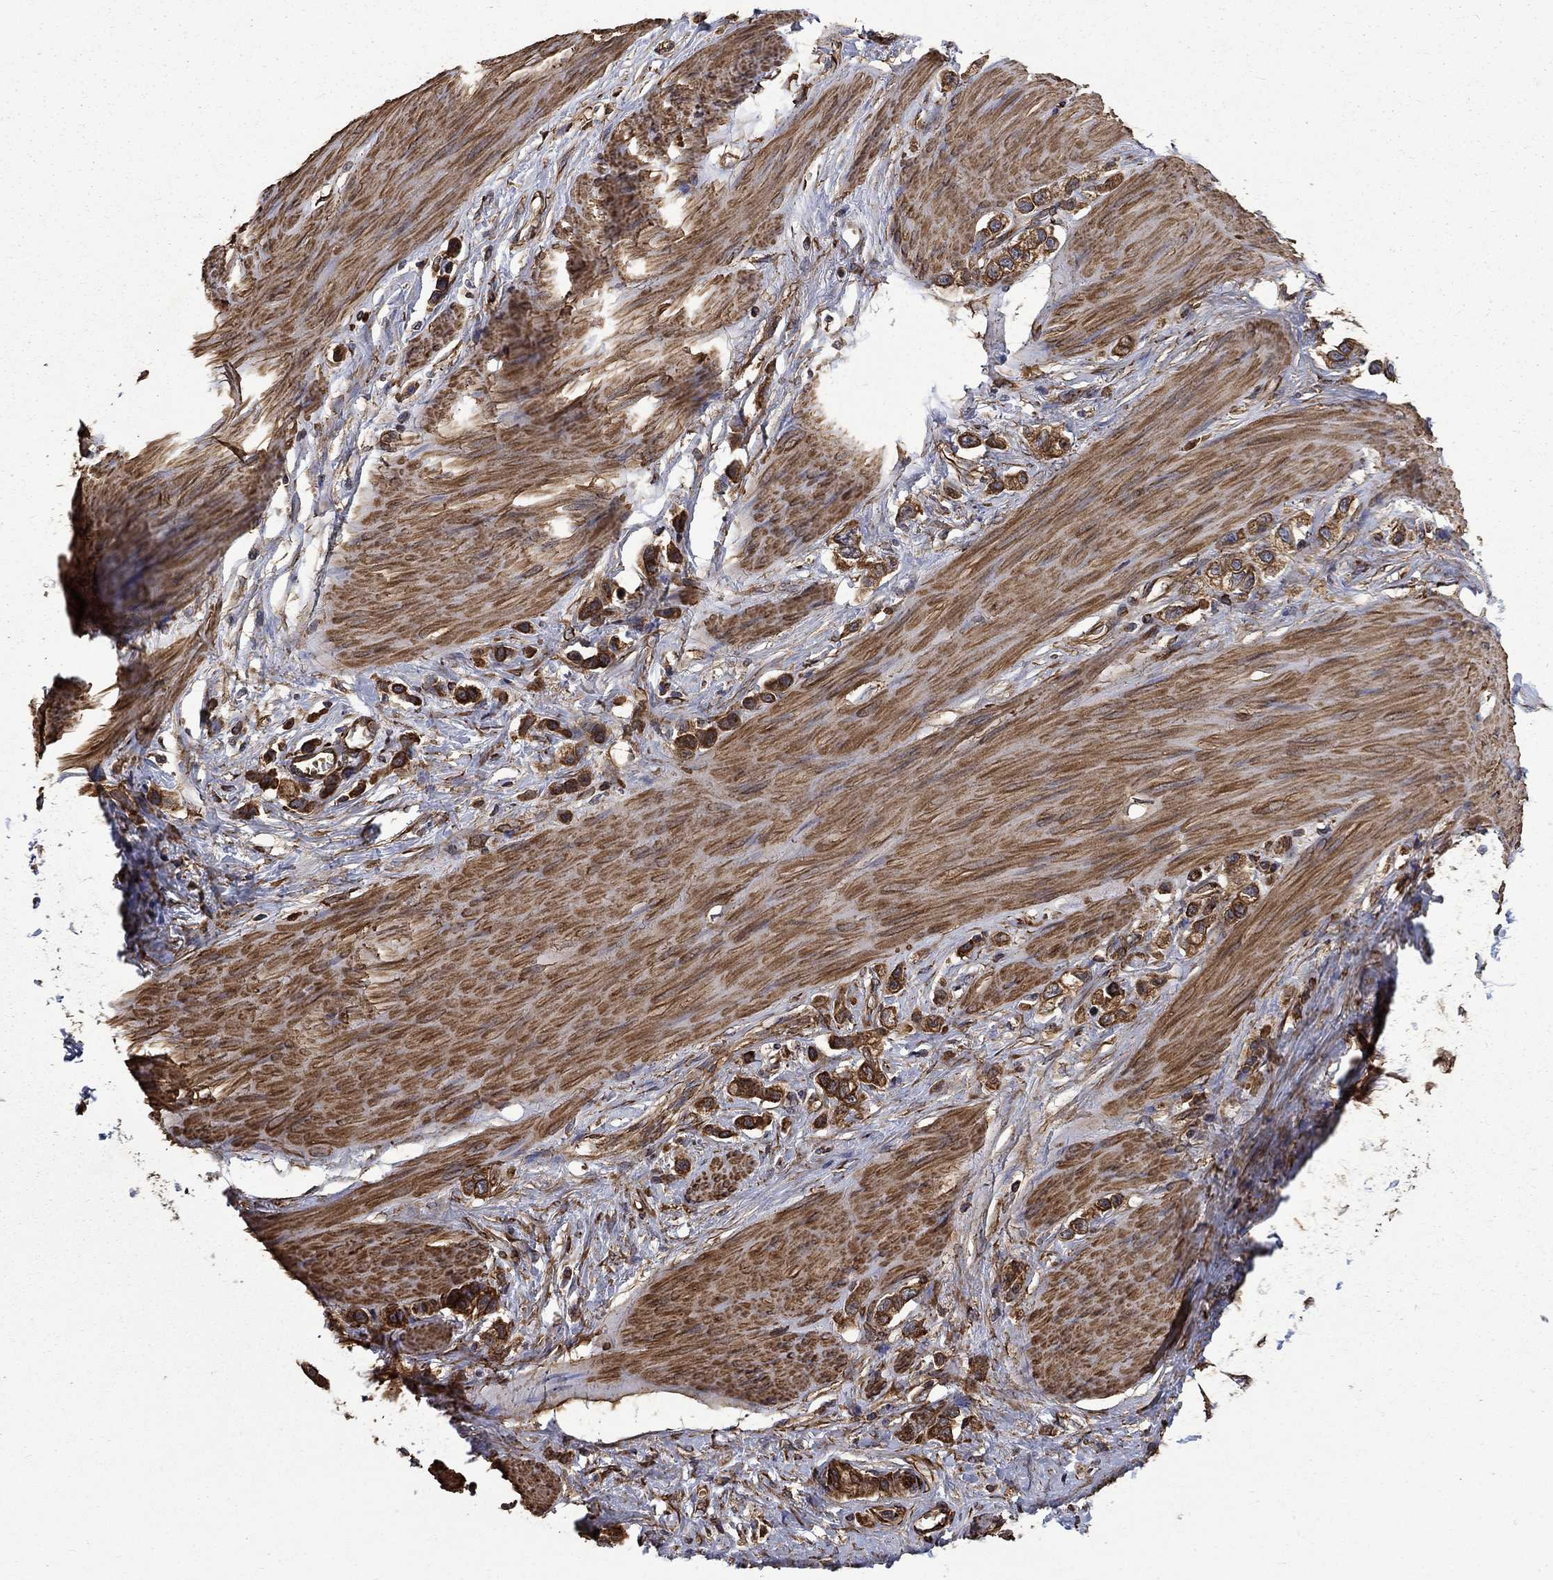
{"staining": {"intensity": "strong", "quantity": ">75%", "location": "cytoplasmic/membranous"}, "tissue": "stomach cancer", "cell_type": "Tumor cells", "image_type": "cancer", "snomed": [{"axis": "morphology", "description": "Normal tissue, NOS"}, {"axis": "morphology", "description": "Adenocarcinoma, NOS"}, {"axis": "morphology", "description": "Adenocarcinoma, High grade"}, {"axis": "topography", "description": "Stomach, upper"}, {"axis": "topography", "description": "Stomach"}], "caption": "Protein expression analysis of adenocarcinoma (stomach) demonstrates strong cytoplasmic/membranous expression in approximately >75% of tumor cells.", "gene": "CUTC", "patient": {"sex": "female", "age": 65}}